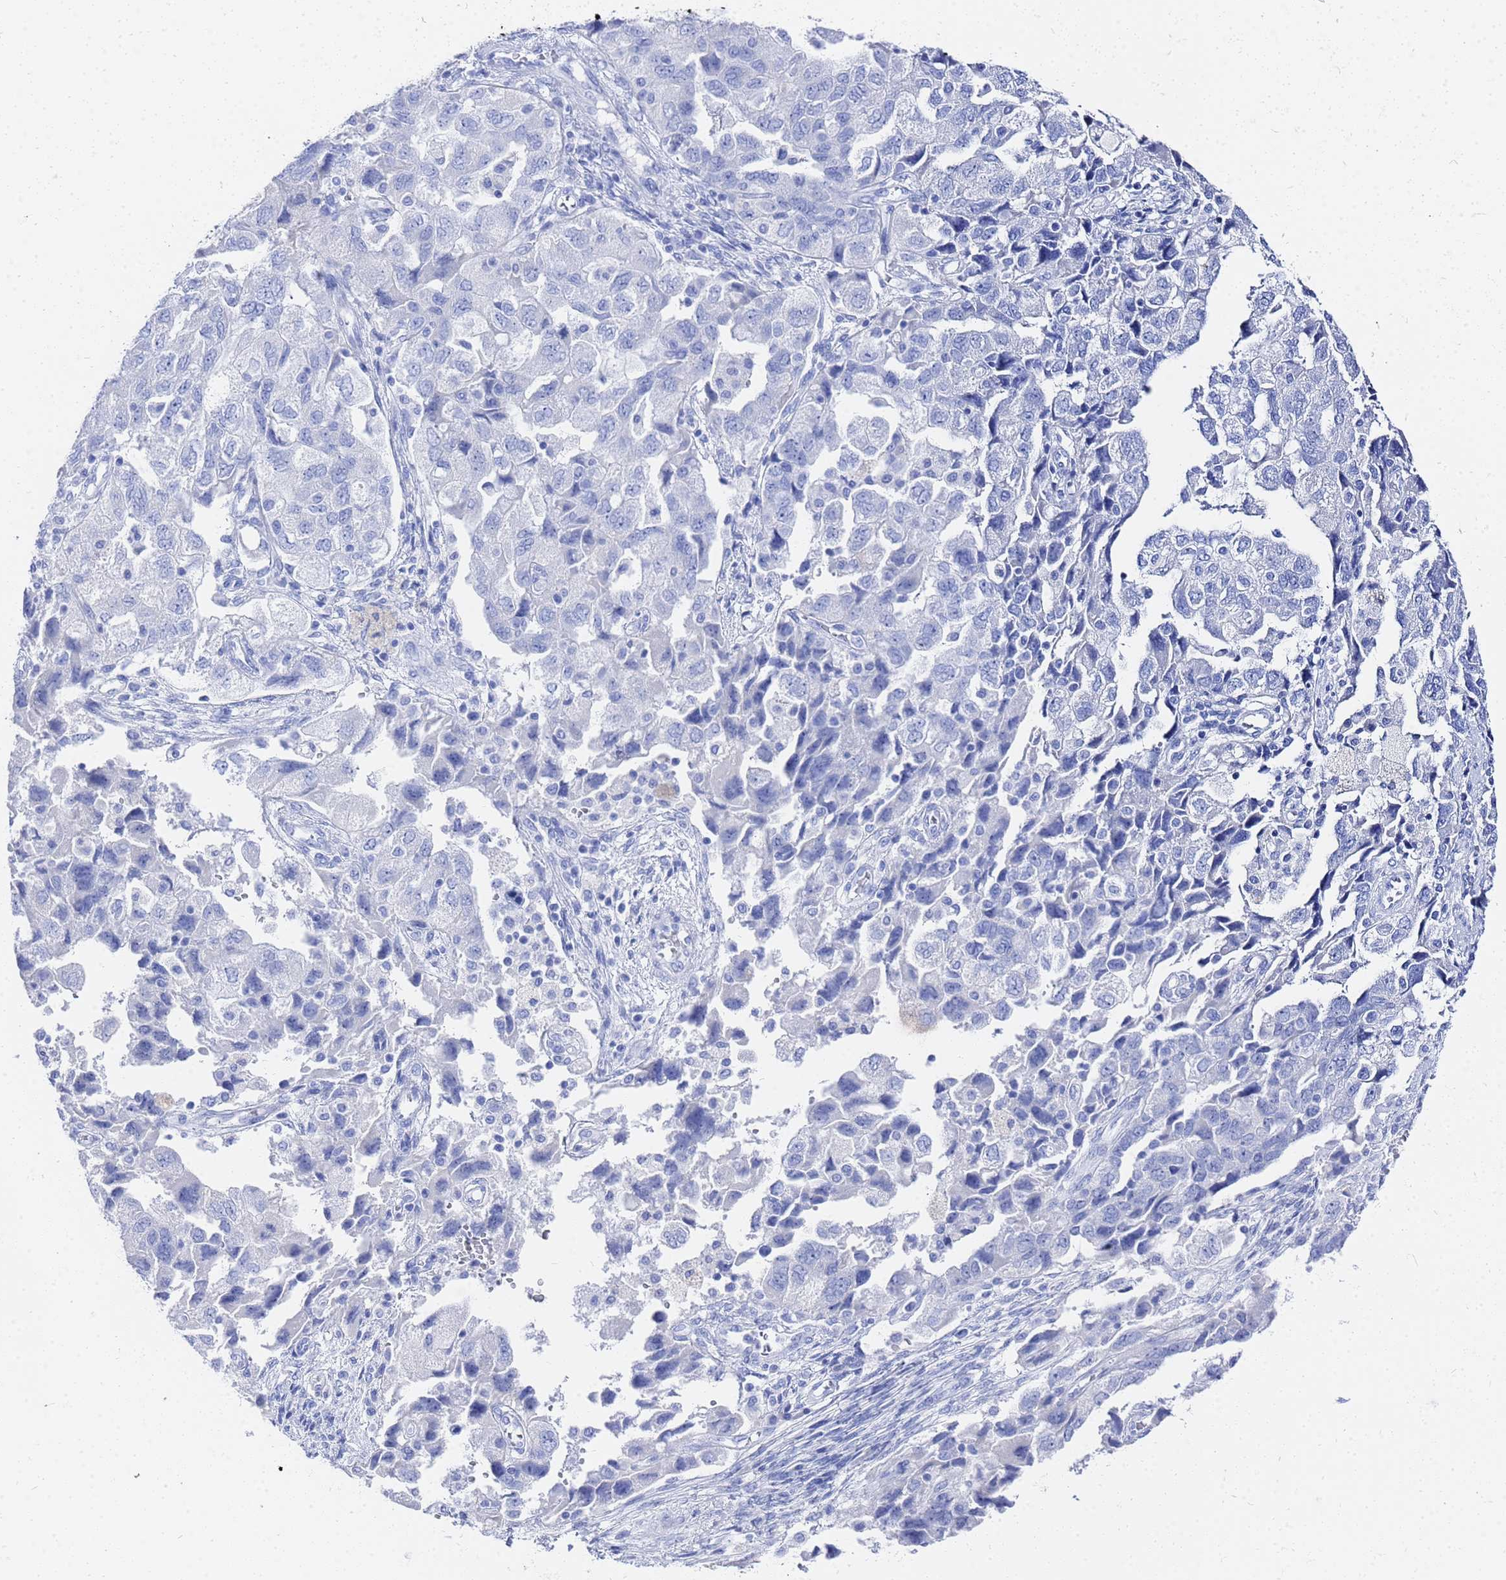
{"staining": {"intensity": "negative", "quantity": "none", "location": "none"}, "tissue": "ovarian cancer", "cell_type": "Tumor cells", "image_type": "cancer", "snomed": [{"axis": "morphology", "description": "Carcinoma, NOS"}, {"axis": "morphology", "description": "Cystadenocarcinoma, serous, NOS"}, {"axis": "topography", "description": "Ovary"}], "caption": "There is no significant positivity in tumor cells of ovarian carcinoma.", "gene": "GGT1", "patient": {"sex": "female", "age": 69}}